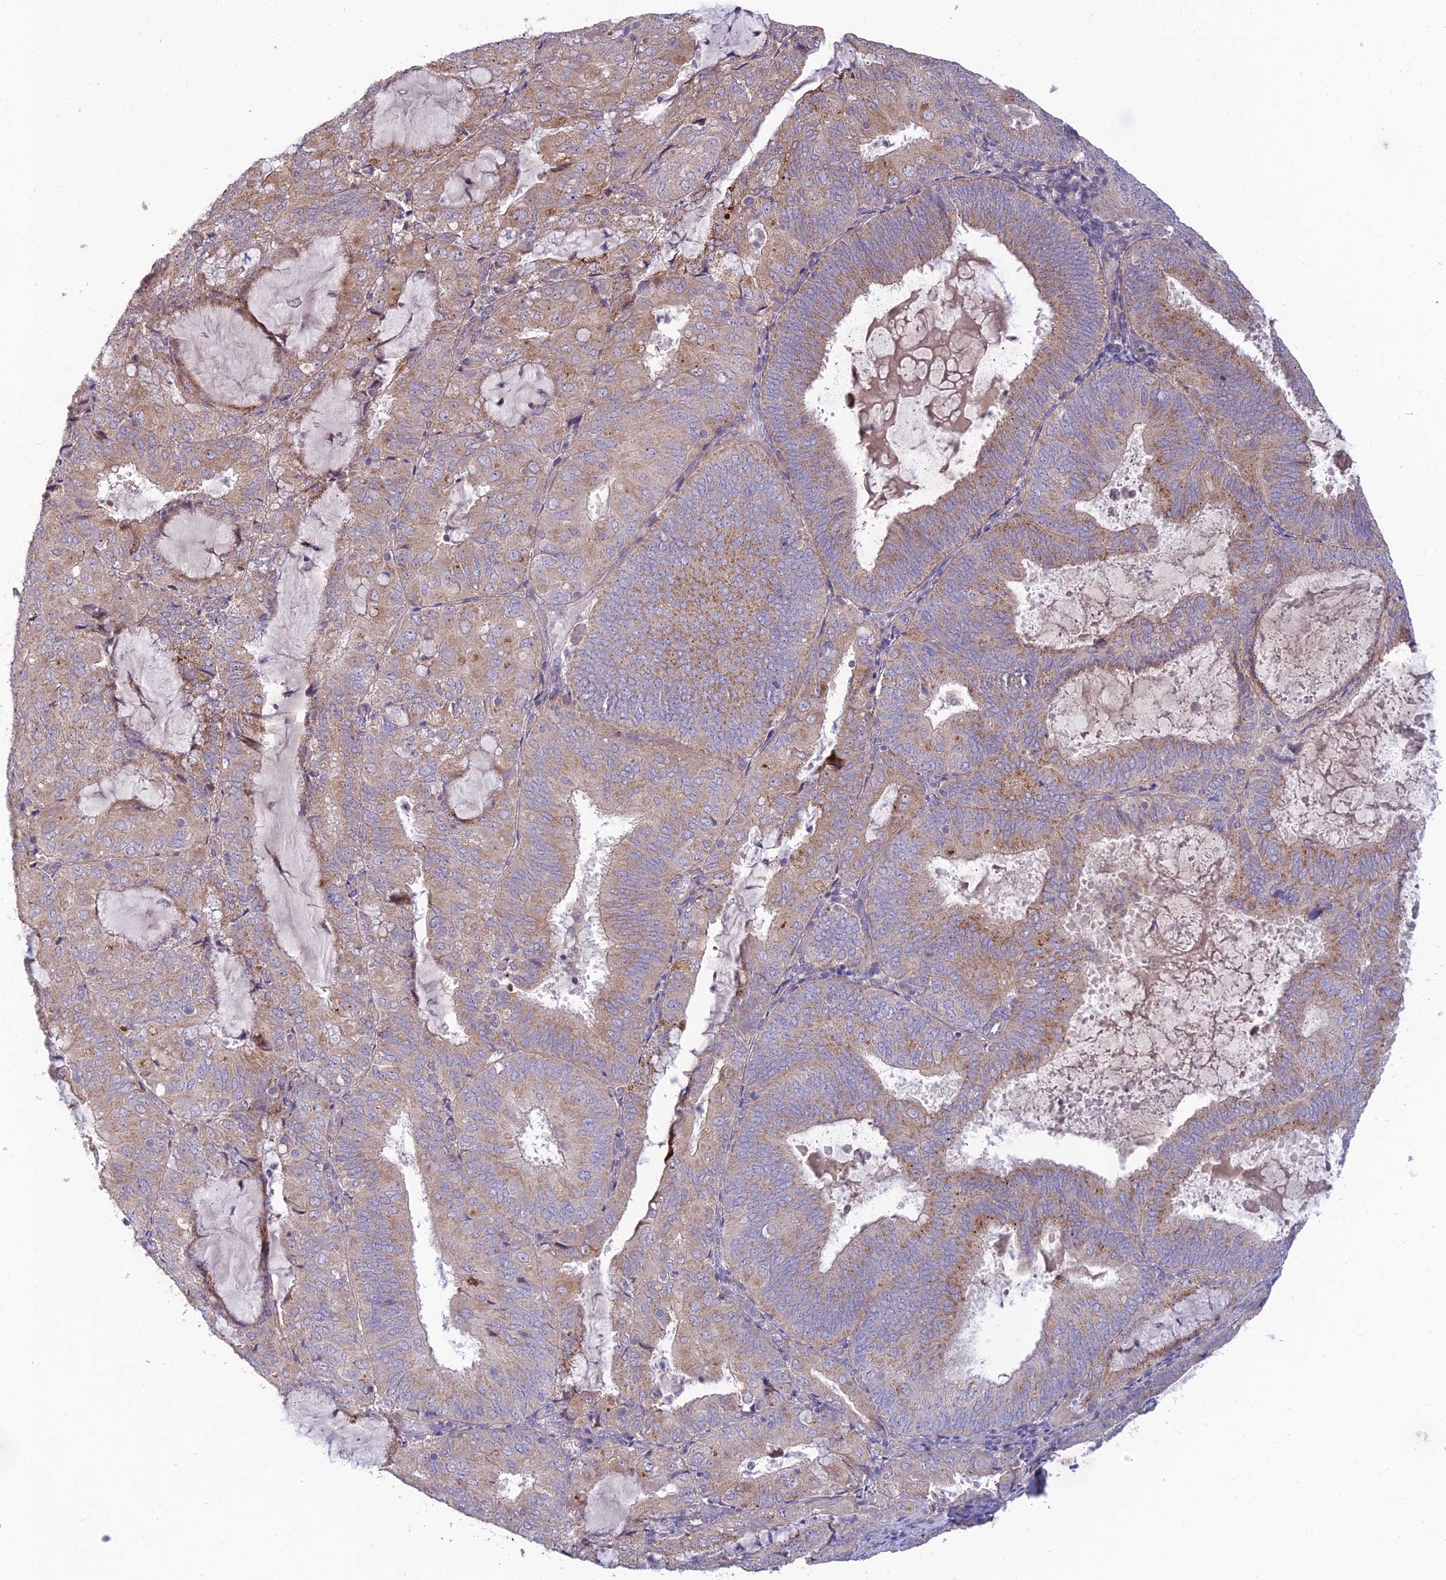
{"staining": {"intensity": "moderate", "quantity": "25%-75%", "location": "cytoplasmic/membranous"}, "tissue": "endometrial cancer", "cell_type": "Tumor cells", "image_type": "cancer", "snomed": [{"axis": "morphology", "description": "Adenocarcinoma, NOS"}, {"axis": "topography", "description": "Endometrium"}], "caption": "DAB (3,3'-diaminobenzidine) immunohistochemical staining of endometrial cancer displays moderate cytoplasmic/membranous protein expression in about 25%-75% of tumor cells.", "gene": "C3orf20", "patient": {"sex": "female", "age": 81}}